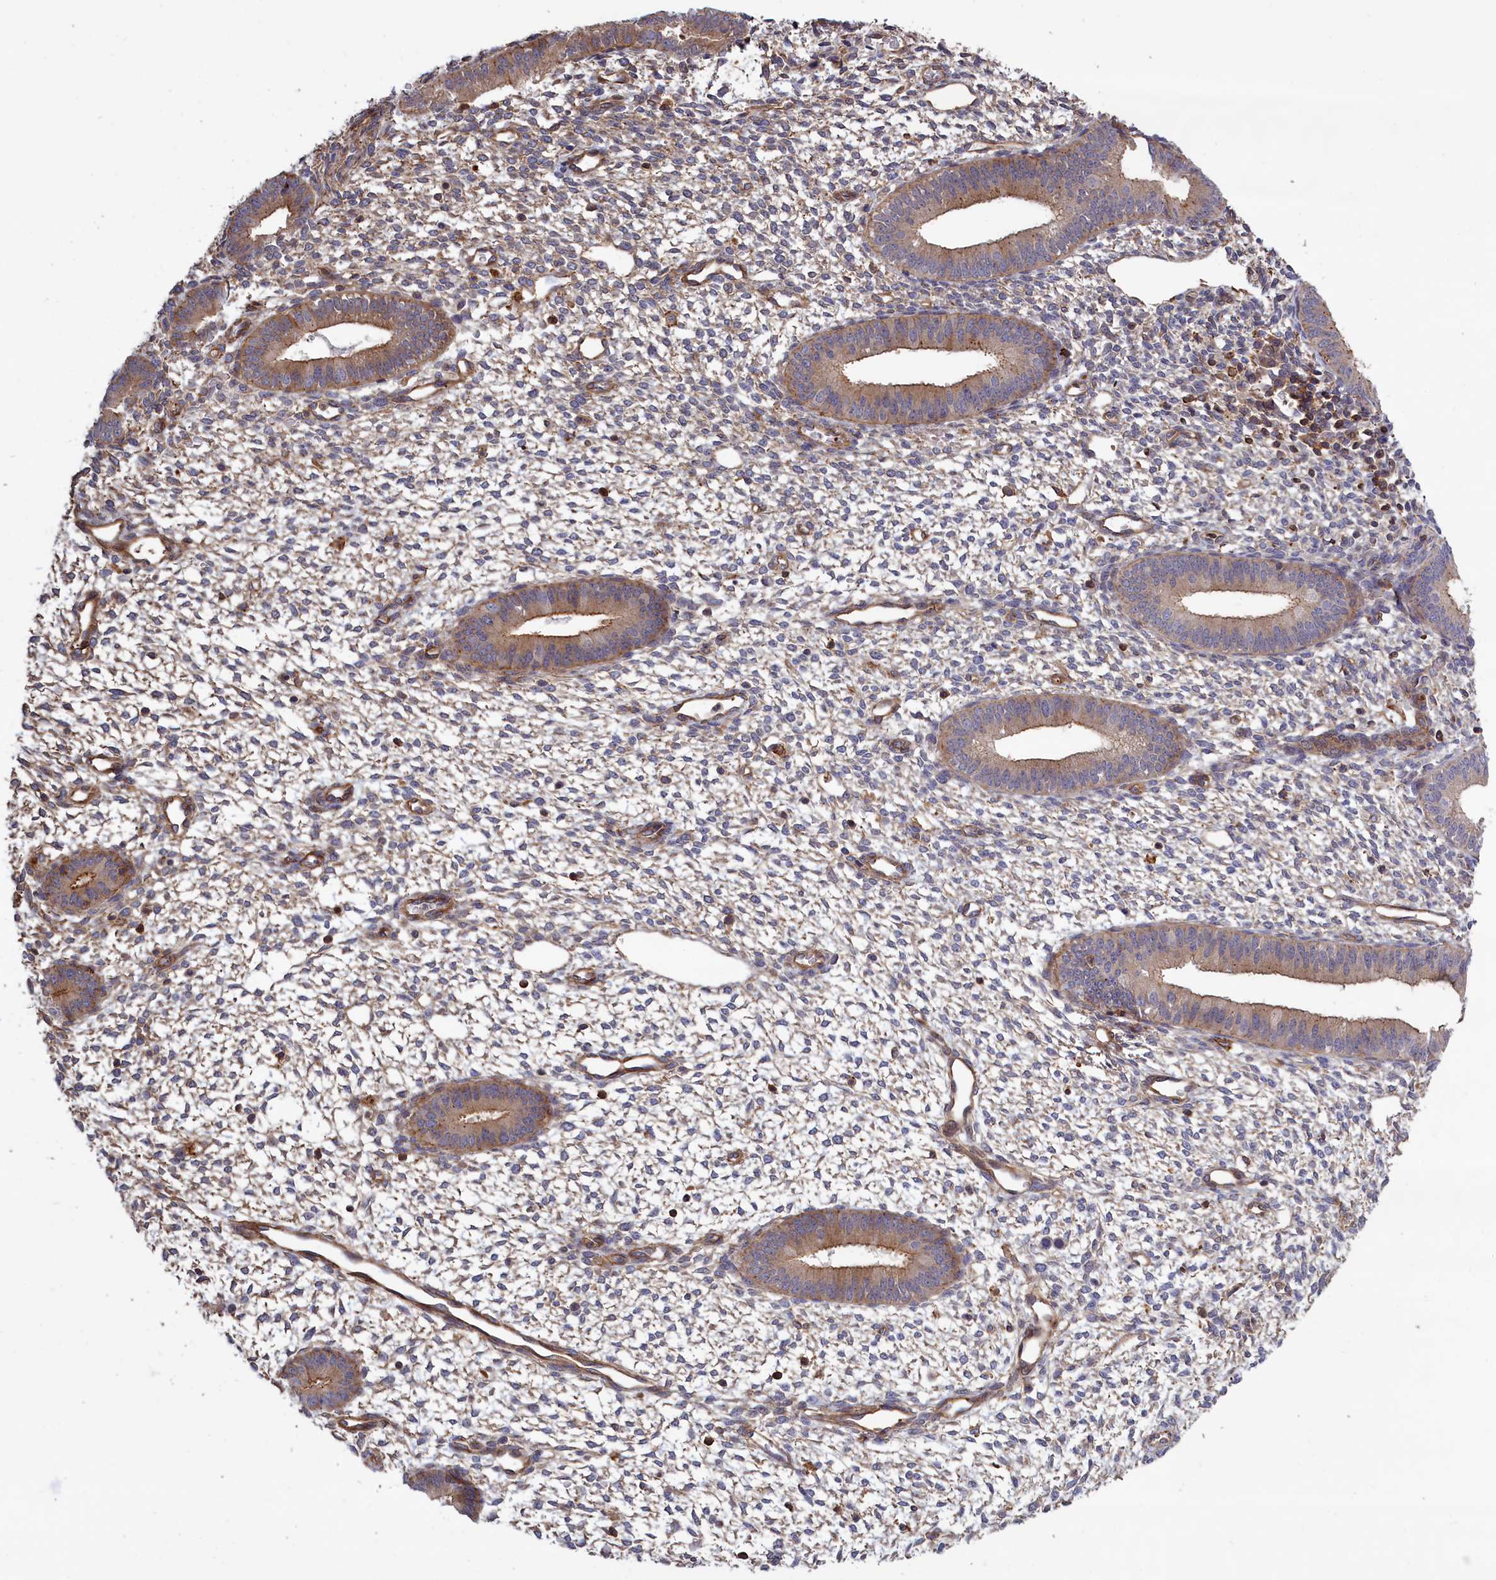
{"staining": {"intensity": "weak", "quantity": "<25%", "location": "cytoplasmic/membranous"}, "tissue": "endometrium", "cell_type": "Cells in endometrial stroma", "image_type": "normal", "snomed": [{"axis": "morphology", "description": "Normal tissue, NOS"}, {"axis": "topography", "description": "Endometrium"}], "caption": "Immunohistochemical staining of unremarkable endometrium reveals no significant positivity in cells in endometrial stroma.", "gene": "ANKRD27", "patient": {"sex": "female", "age": 46}}